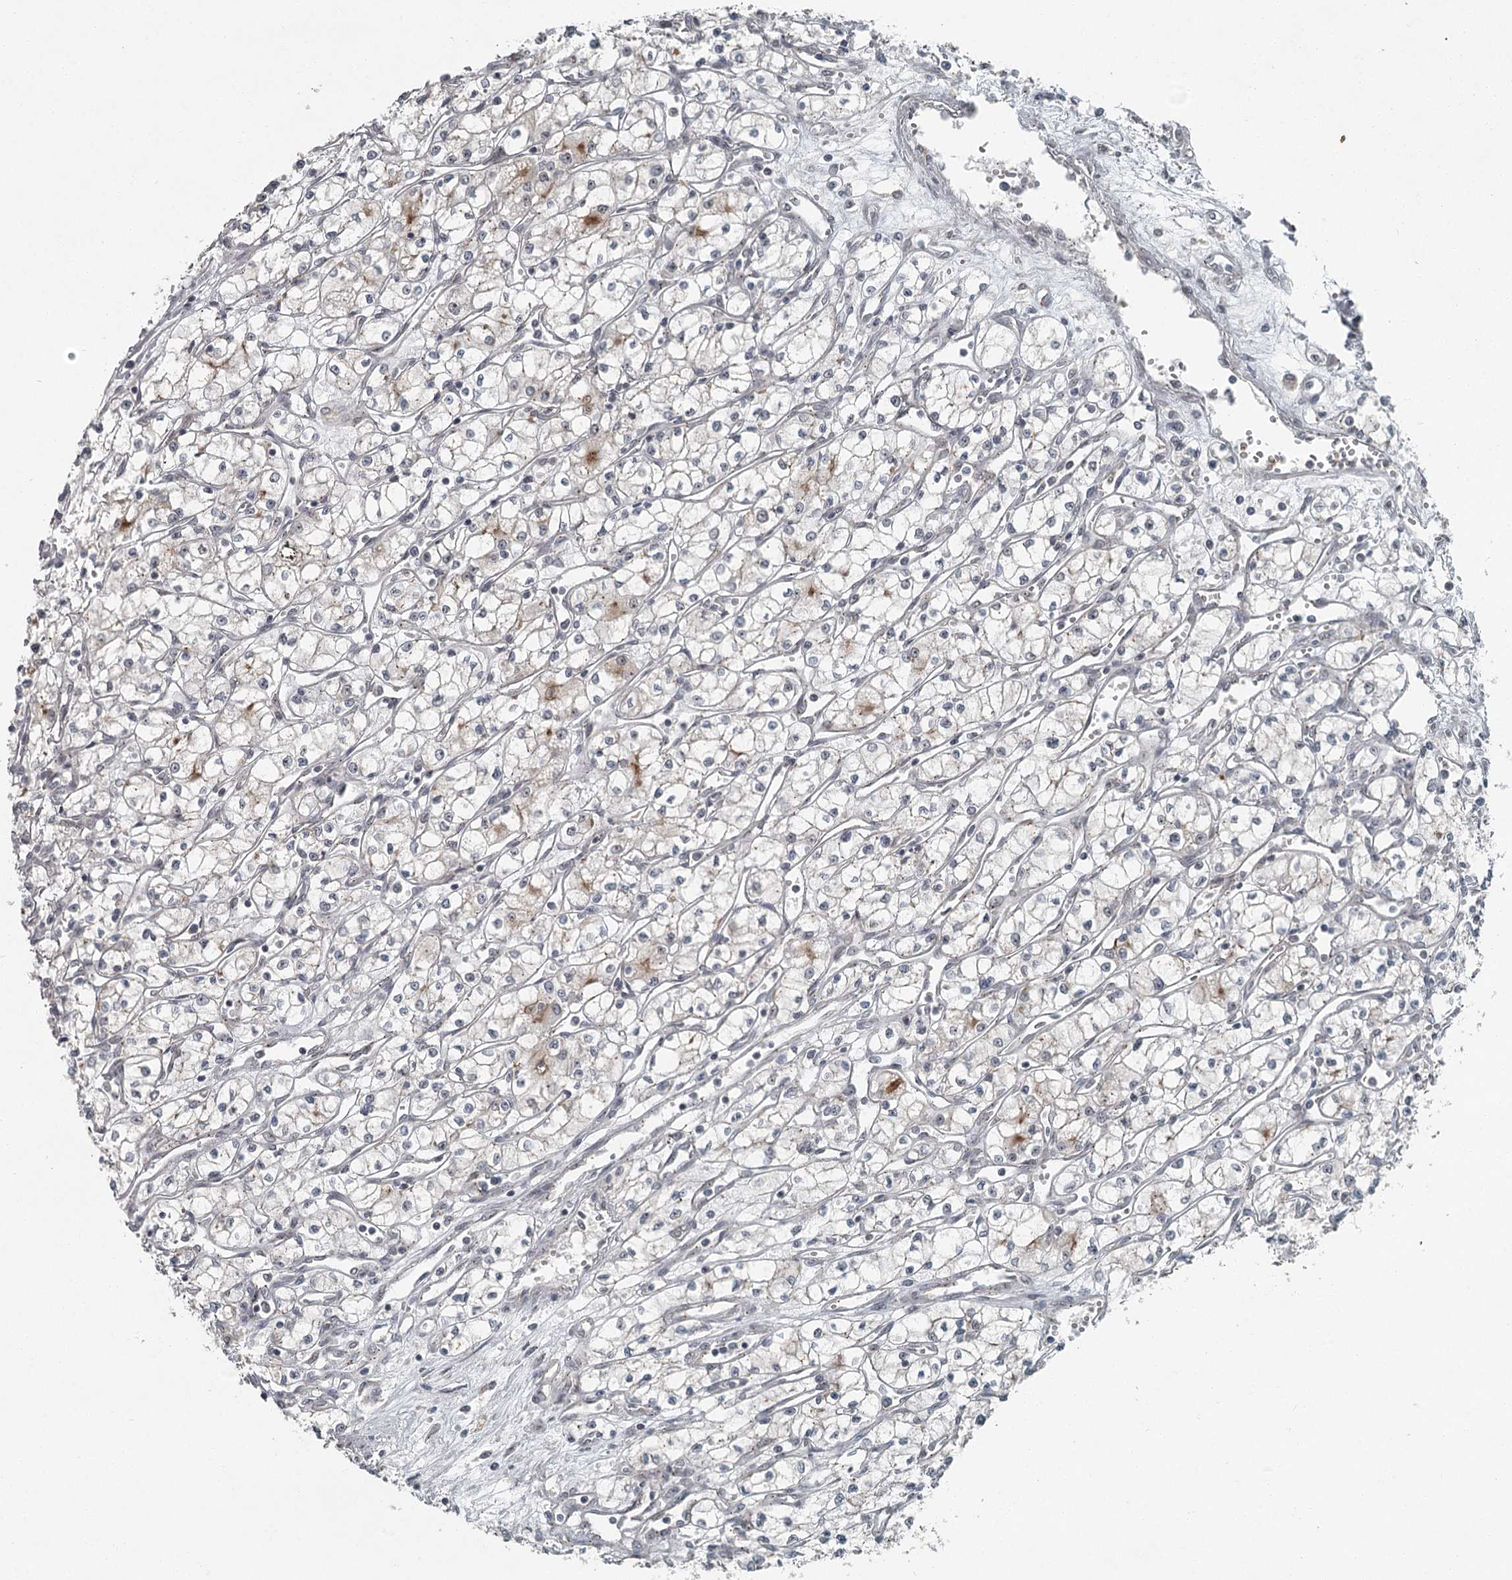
{"staining": {"intensity": "negative", "quantity": "none", "location": "none"}, "tissue": "renal cancer", "cell_type": "Tumor cells", "image_type": "cancer", "snomed": [{"axis": "morphology", "description": "Adenocarcinoma, NOS"}, {"axis": "topography", "description": "Kidney"}], "caption": "Immunohistochemistry (IHC) photomicrograph of human renal cancer stained for a protein (brown), which exhibits no staining in tumor cells.", "gene": "EXOSC1", "patient": {"sex": "male", "age": 59}}